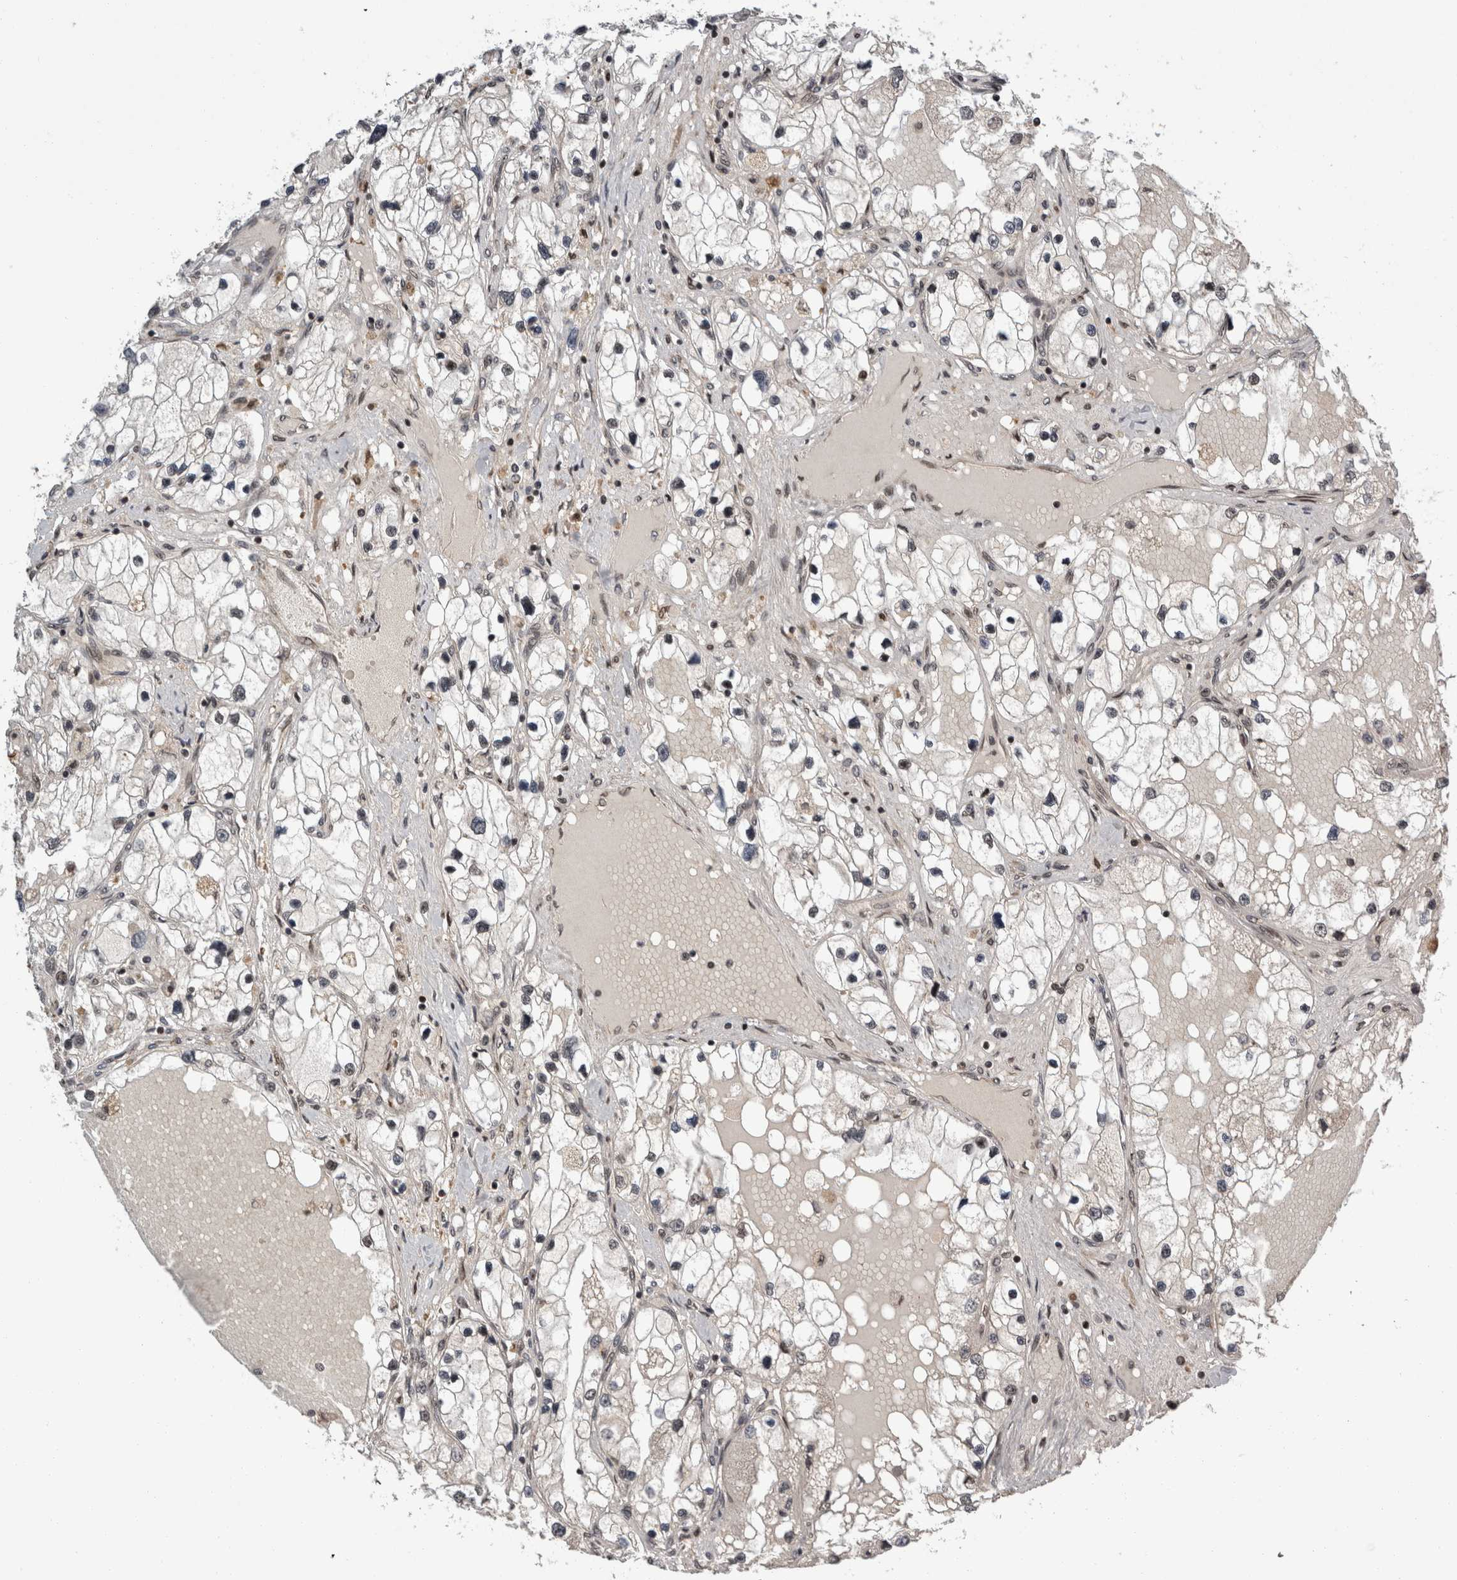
{"staining": {"intensity": "negative", "quantity": "none", "location": "none"}, "tissue": "renal cancer", "cell_type": "Tumor cells", "image_type": "cancer", "snomed": [{"axis": "morphology", "description": "Adenocarcinoma, NOS"}, {"axis": "topography", "description": "Kidney"}], "caption": "The immunohistochemistry micrograph has no significant staining in tumor cells of adenocarcinoma (renal) tissue.", "gene": "CPSF2", "patient": {"sex": "male", "age": 68}}